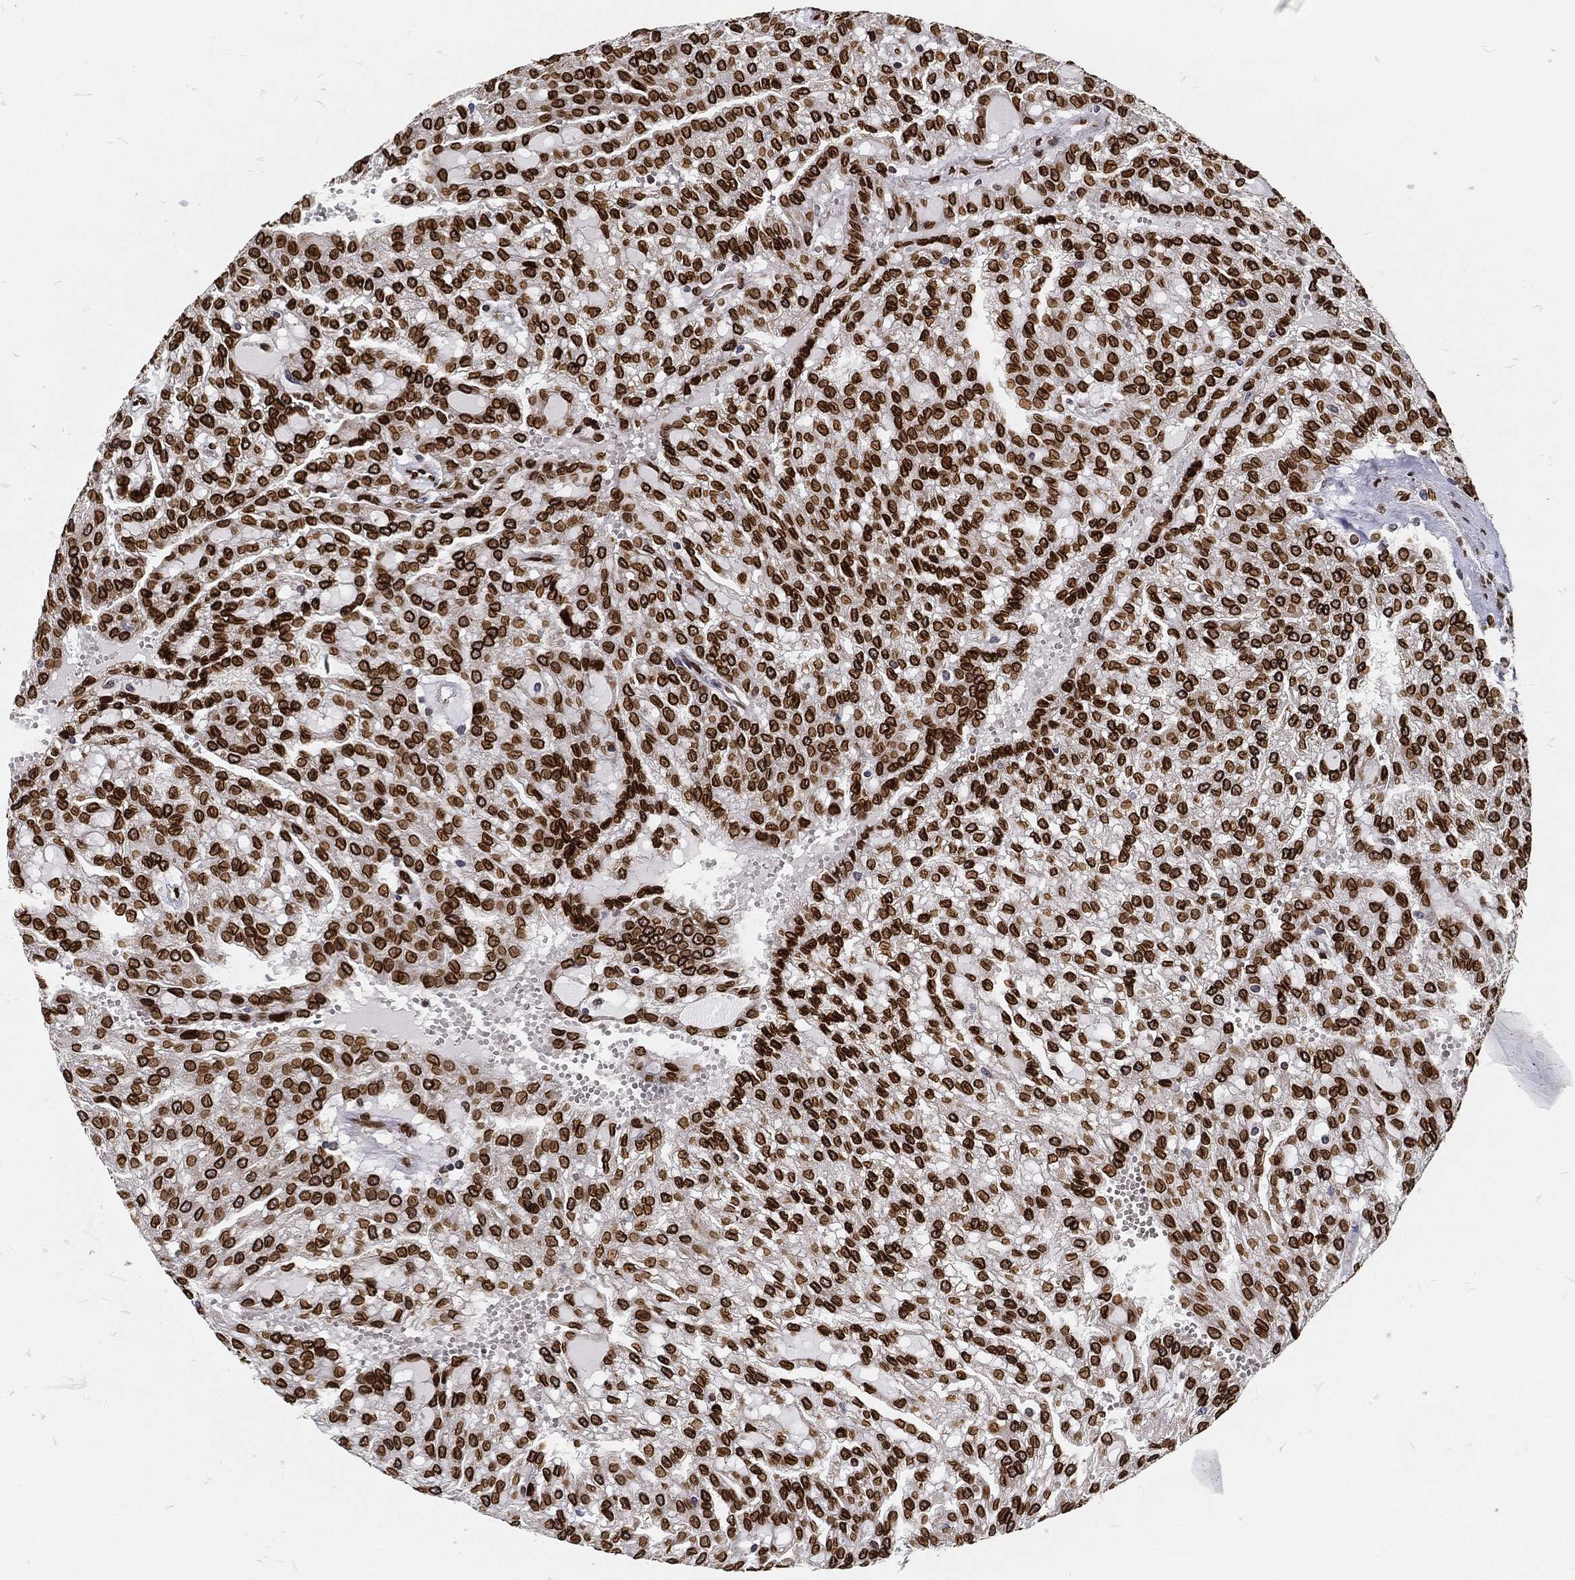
{"staining": {"intensity": "strong", "quantity": ">75%", "location": "cytoplasmic/membranous,nuclear"}, "tissue": "renal cancer", "cell_type": "Tumor cells", "image_type": "cancer", "snomed": [{"axis": "morphology", "description": "Adenocarcinoma, NOS"}, {"axis": "topography", "description": "Kidney"}], "caption": "Tumor cells reveal strong cytoplasmic/membranous and nuclear expression in approximately >75% of cells in adenocarcinoma (renal). (Brightfield microscopy of DAB IHC at high magnification).", "gene": "PALB2", "patient": {"sex": "male", "age": 63}}